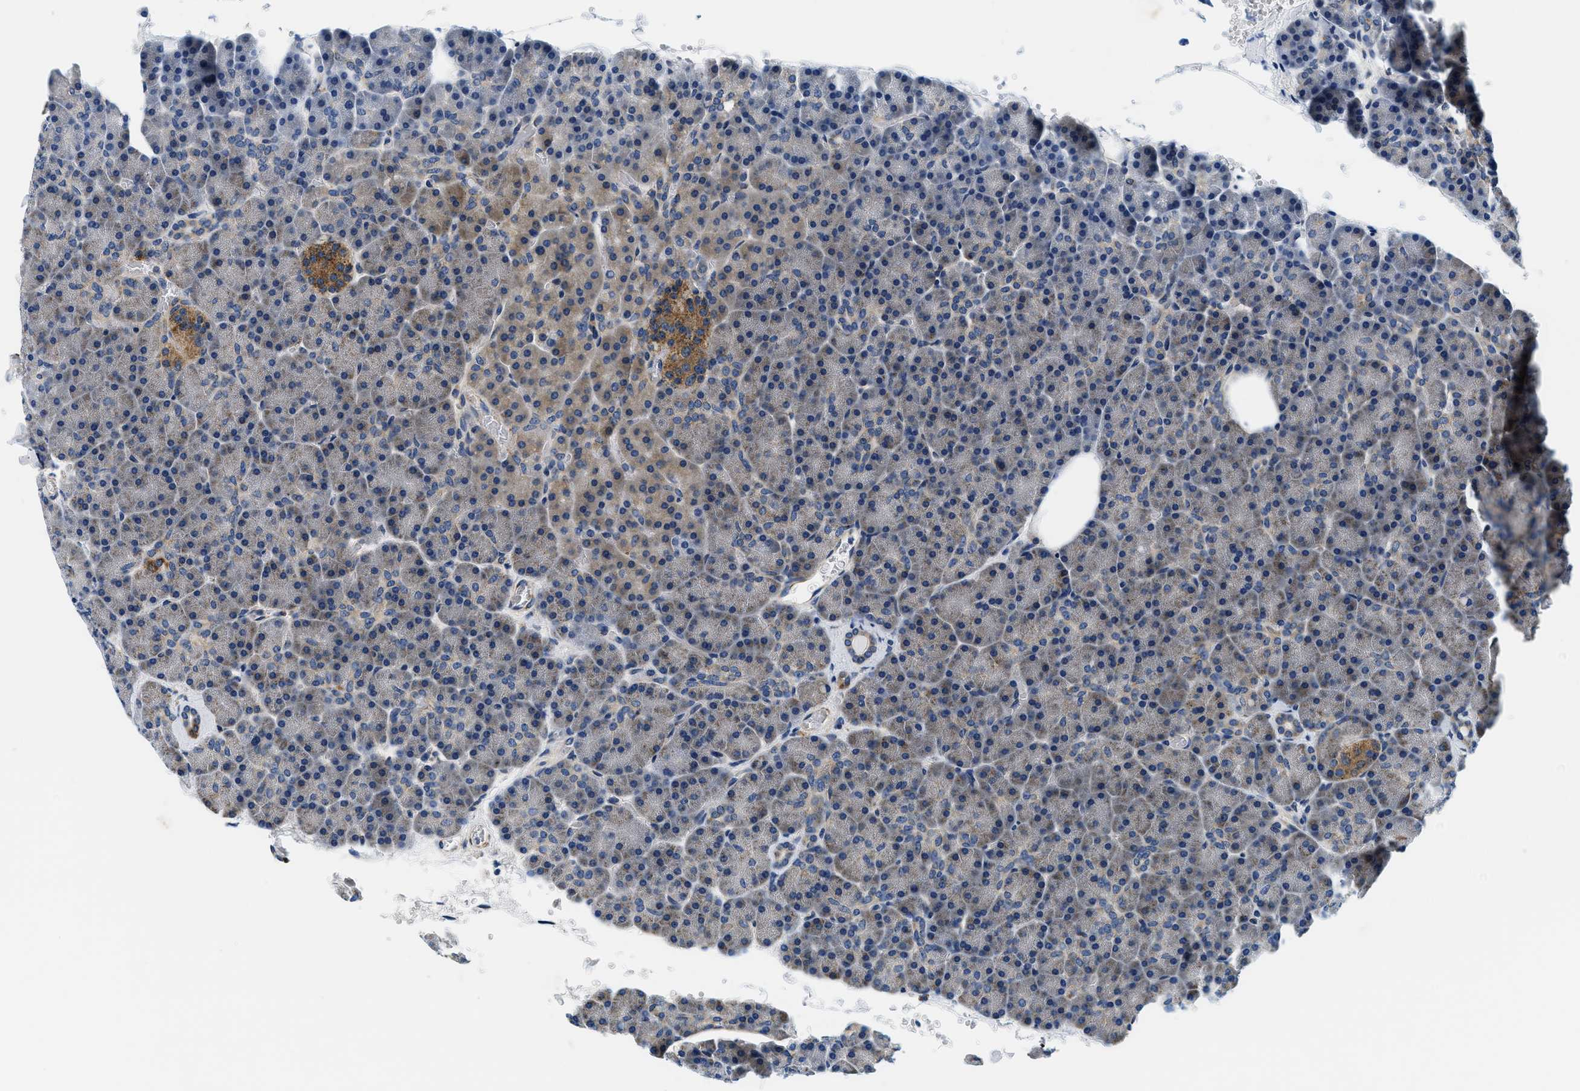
{"staining": {"intensity": "moderate", "quantity": "<25%", "location": "cytoplasmic/membranous"}, "tissue": "pancreas", "cell_type": "Exocrine glandular cells", "image_type": "normal", "snomed": [{"axis": "morphology", "description": "Normal tissue, NOS"}, {"axis": "topography", "description": "Pancreas"}], "caption": "About <25% of exocrine glandular cells in benign human pancreas demonstrate moderate cytoplasmic/membranous protein positivity as visualized by brown immunohistochemical staining.", "gene": "SAMD4B", "patient": {"sex": "female", "age": 35}}